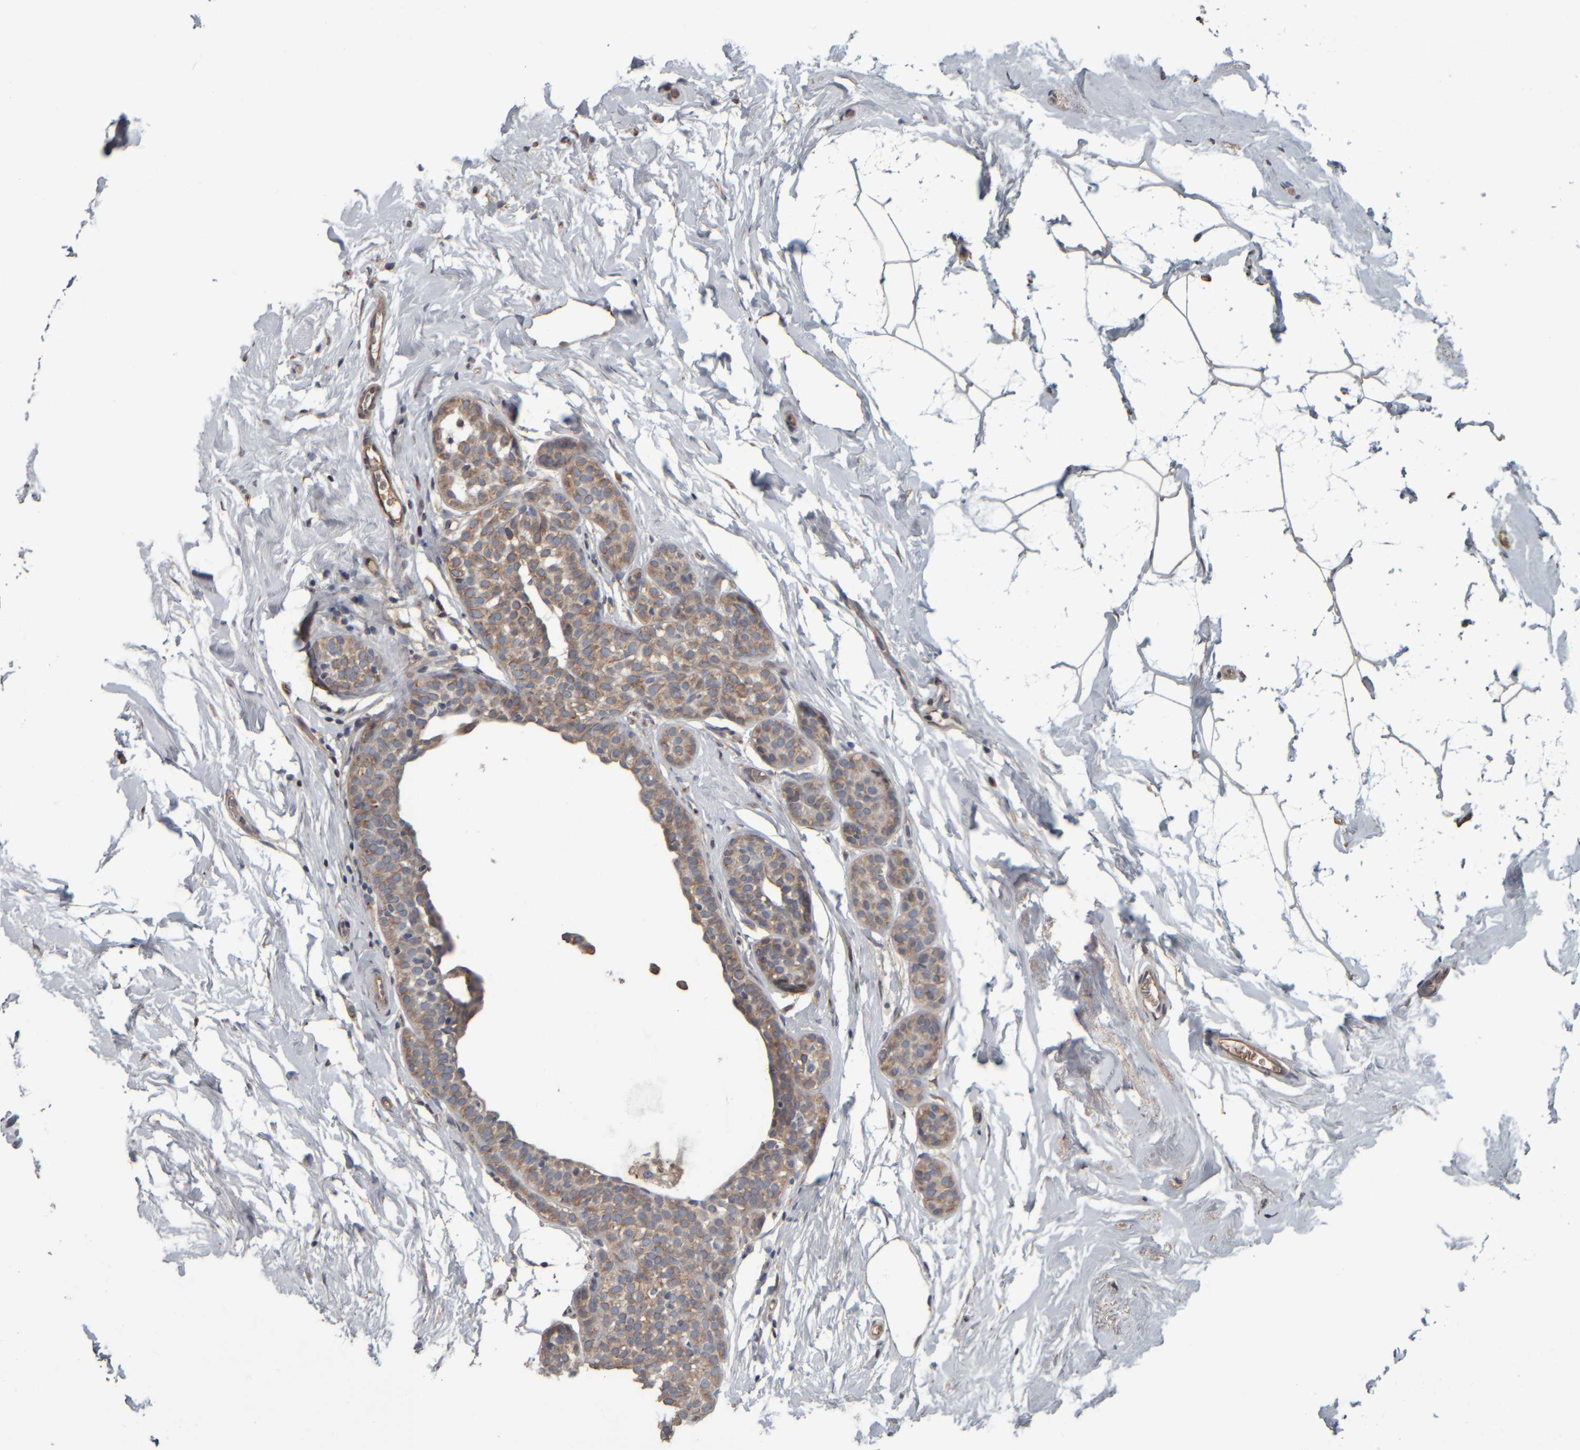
{"staining": {"intensity": "moderate", "quantity": ">75%", "location": "cytoplasmic/membranous"}, "tissue": "breast cancer", "cell_type": "Tumor cells", "image_type": "cancer", "snomed": [{"axis": "morphology", "description": "Duct carcinoma"}, {"axis": "topography", "description": "Breast"}], "caption": "High-power microscopy captured an IHC histopathology image of breast infiltrating ductal carcinoma, revealing moderate cytoplasmic/membranous positivity in about >75% of tumor cells. The protein of interest is shown in brown color, while the nuclei are stained blue.", "gene": "CAVIN4", "patient": {"sex": "female", "age": 55}}